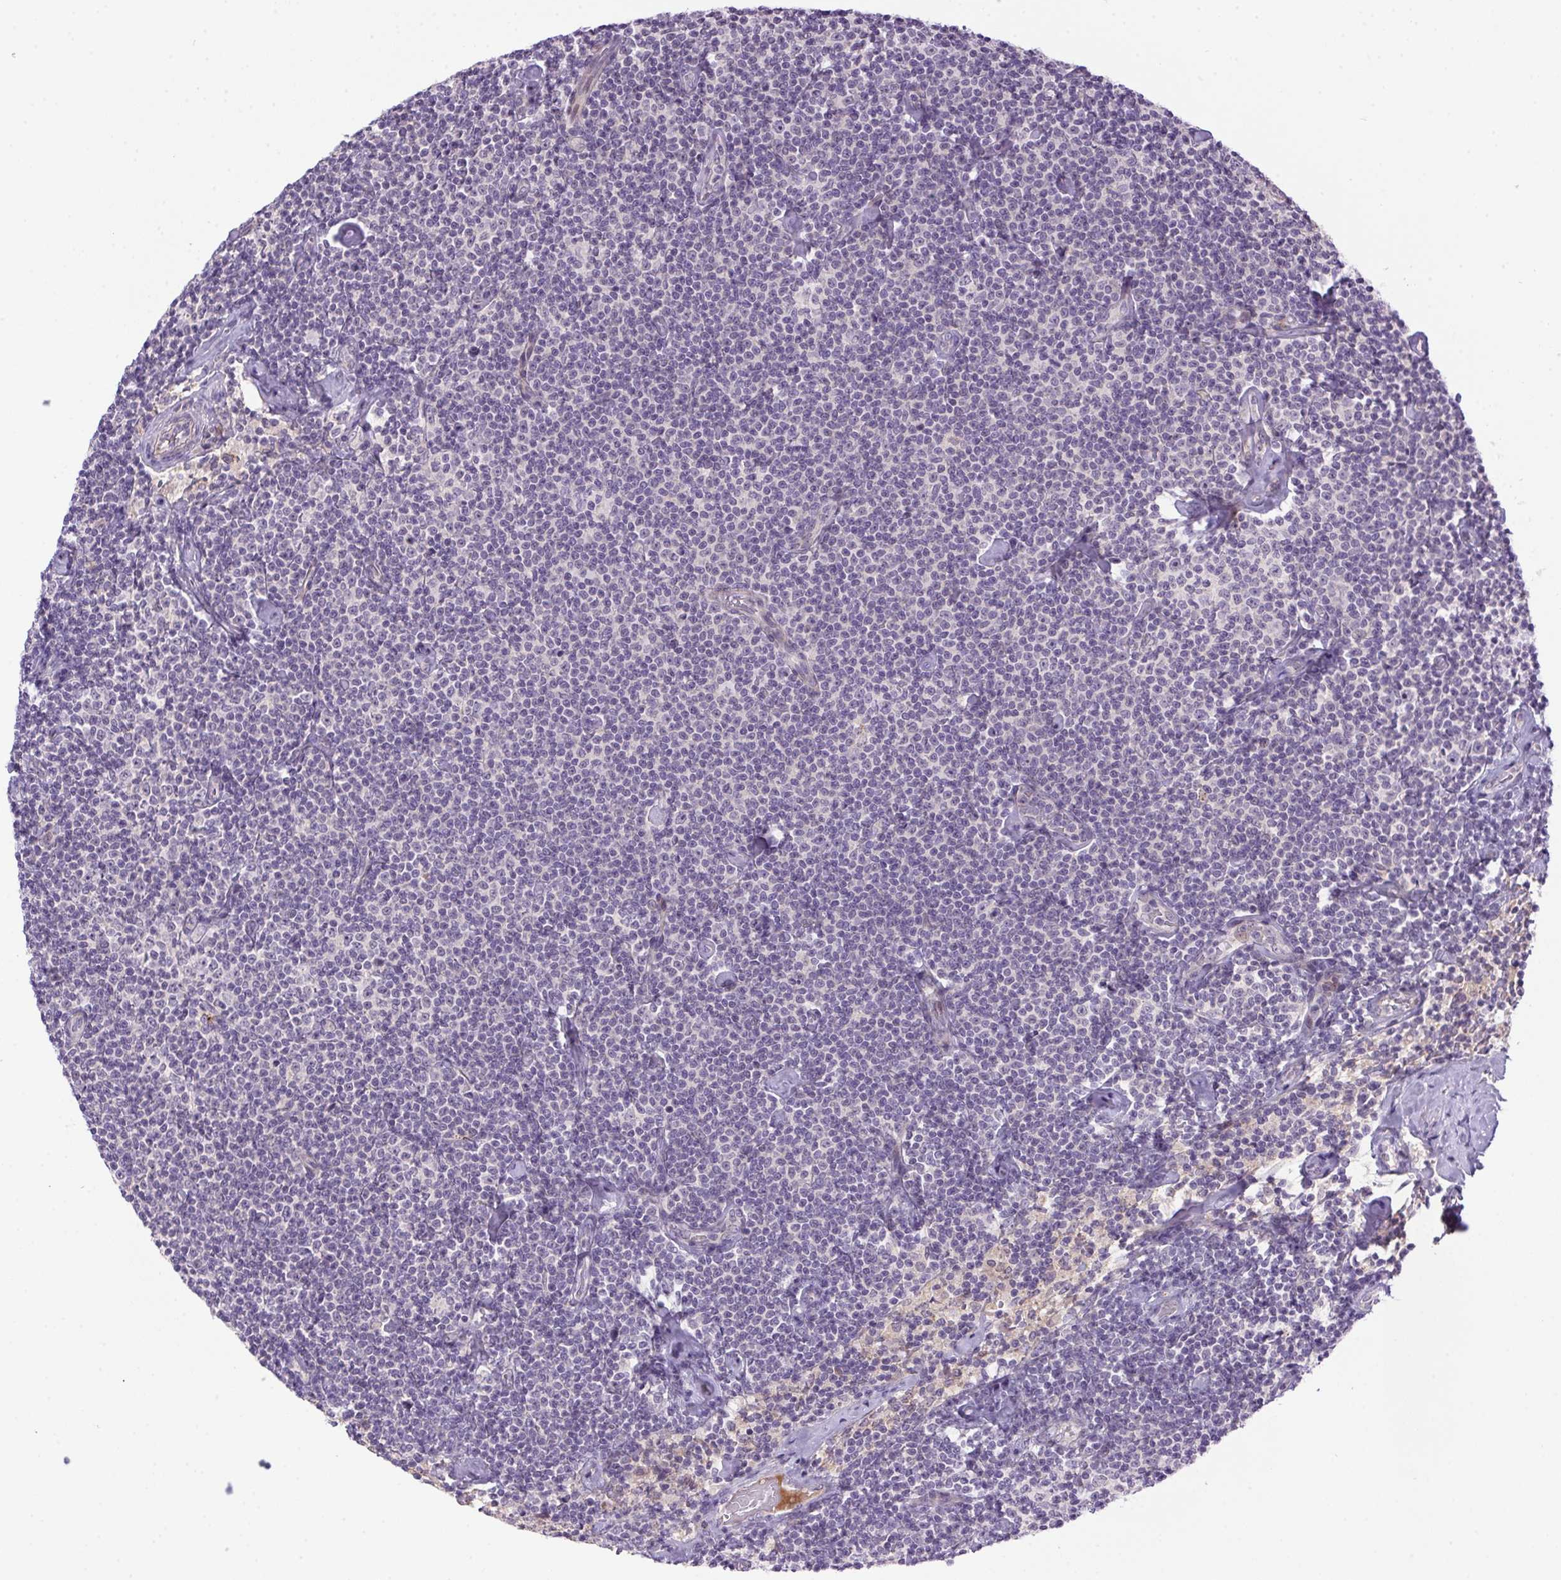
{"staining": {"intensity": "negative", "quantity": "none", "location": "none"}, "tissue": "lymphoma", "cell_type": "Tumor cells", "image_type": "cancer", "snomed": [{"axis": "morphology", "description": "Malignant lymphoma, non-Hodgkin's type, Low grade"}, {"axis": "topography", "description": "Lymph node"}], "caption": "Immunohistochemistry (IHC) micrograph of neoplastic tissue: lymphoma stained with DAB demonstrates no significant protein expression in tumor cells.", "gene": "LRRTM1", "patient": {"sex": "male", "age": 81}}